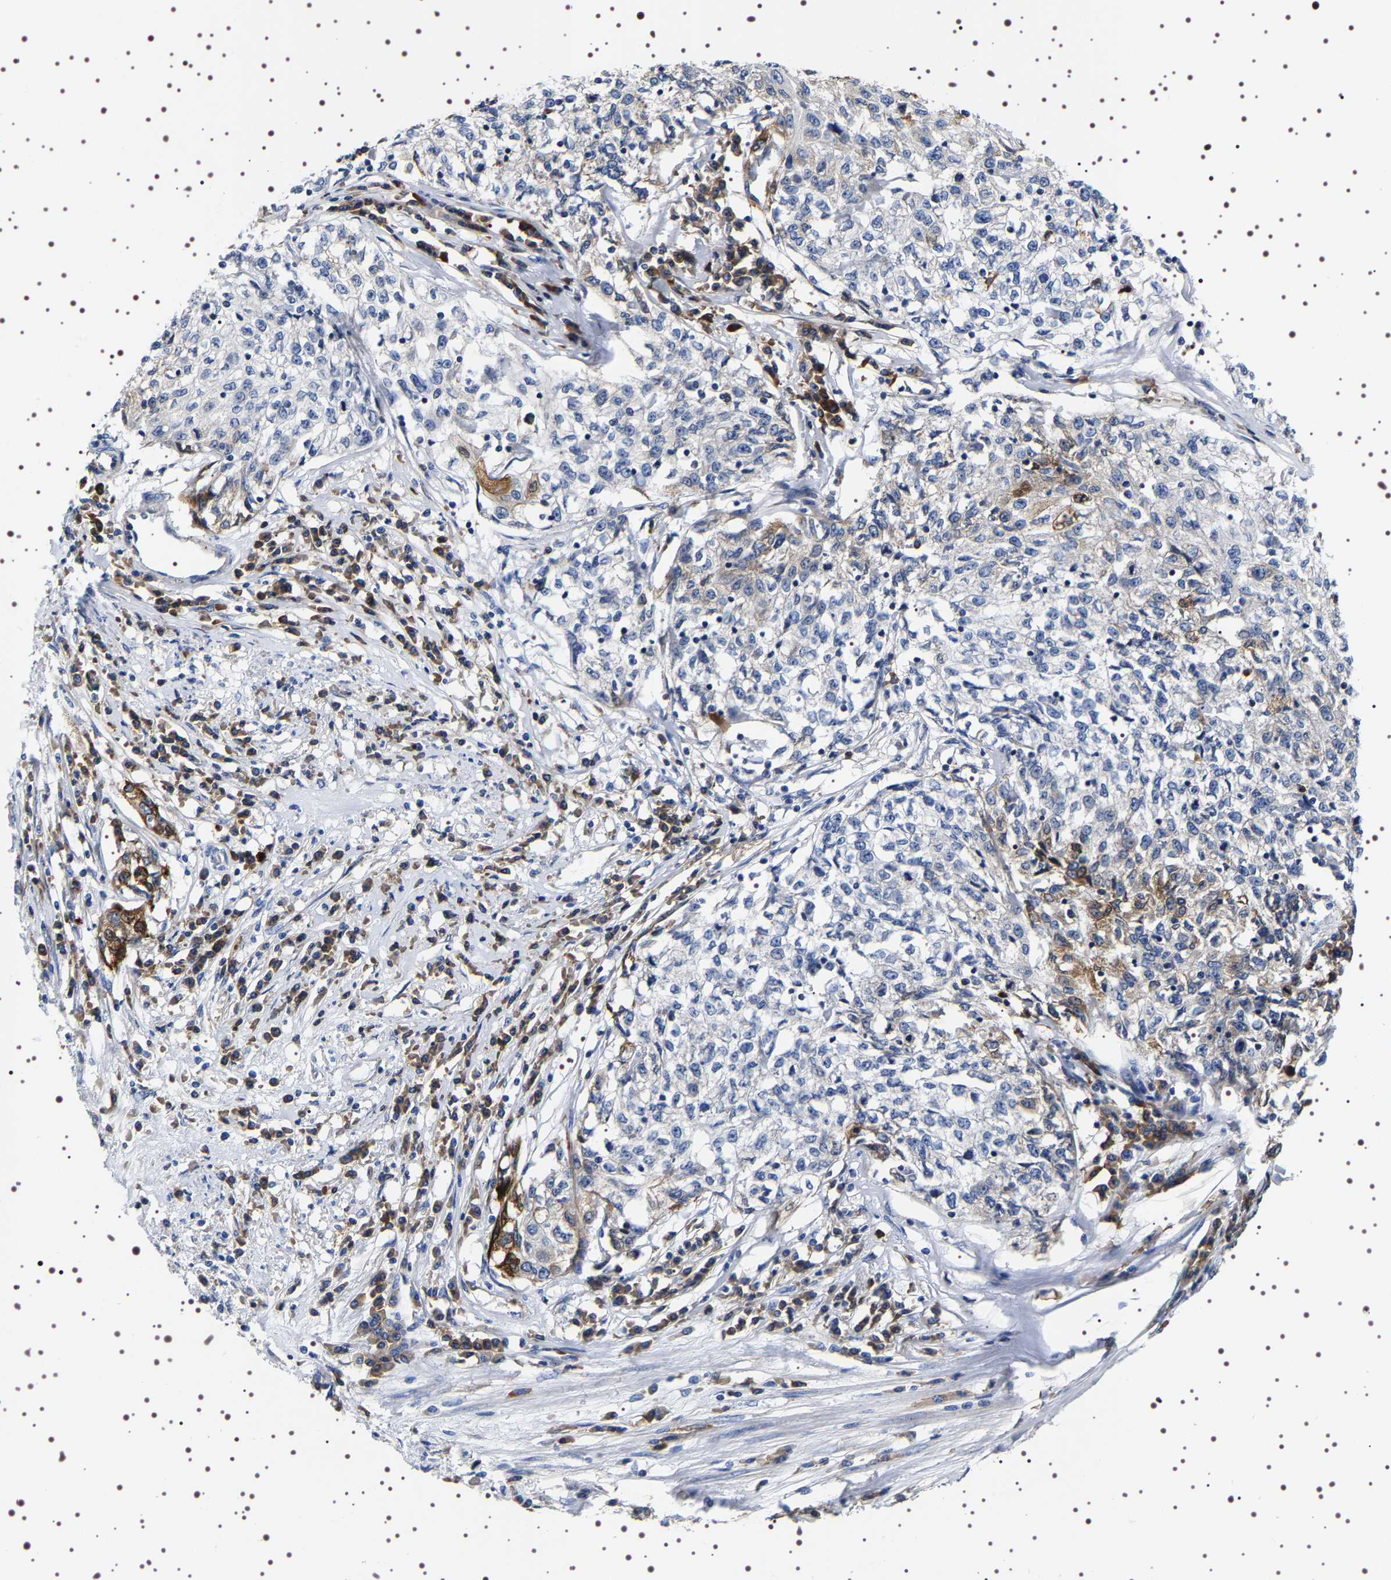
{"staining": {"intensity": "moderate", "quantity": "<25%", "location": "cytoplasmic/membranous"}, "tissue": "cervical cancer", "cell_type": "Tumor cells", "image_type": "cancer", "snomed": [{"axis": "morphology", "description": "Squamous cell carcinoma, NOS"}, {"axis": "topography", "description": "Cervix"}], "caption": "Cervical cancer (squamous cell carcinoma) stained with immunohistochemistry demonstrates moderate cytoplasmic/membranous positivity in approximately <25% of tumor cells.", "gene": "SQLE", "patient": {"sex": "female", "age": 57}}